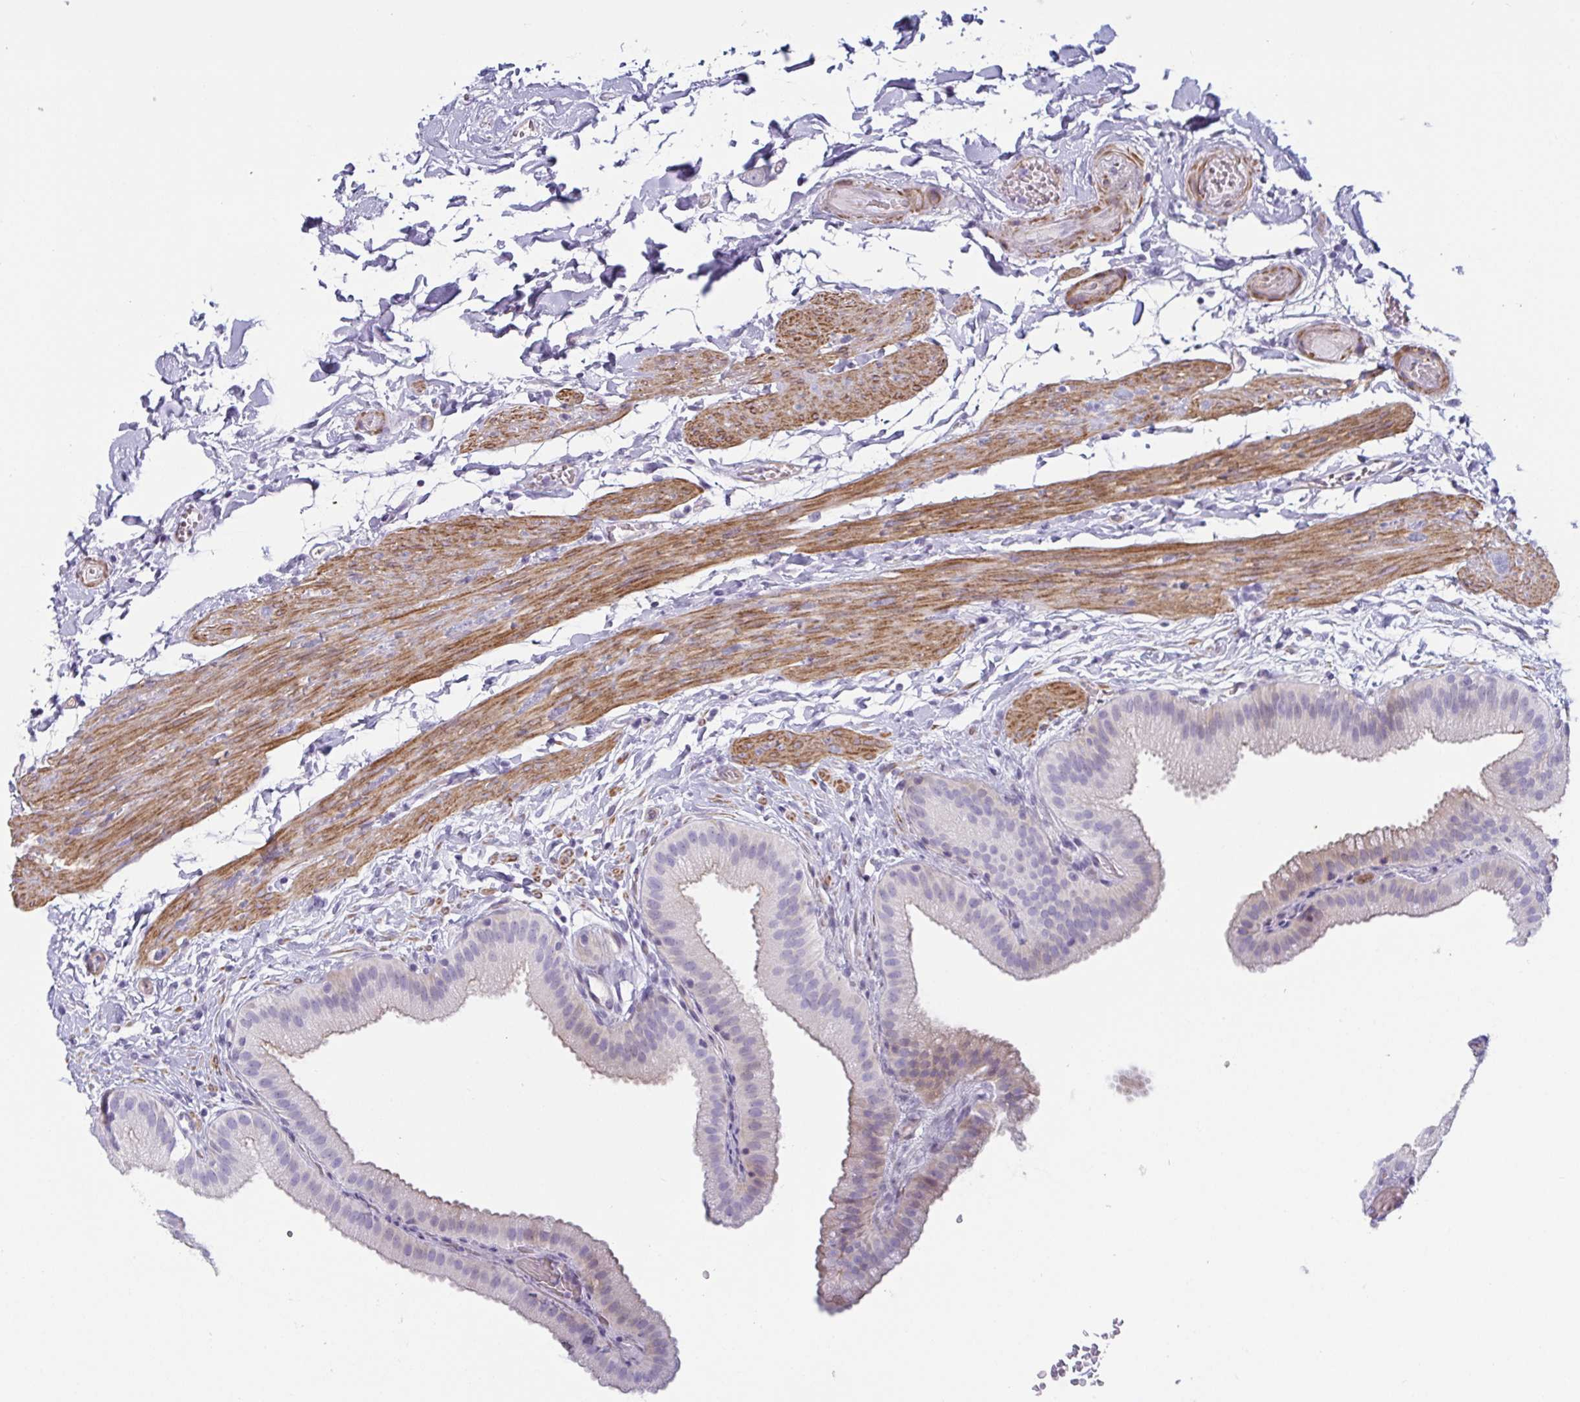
{"staining": {"intensity": "negative", "quantity": "none", "location": "none"}, "tissue": "gallbladder", "cell_type": "Glandular cells", "image_type": "normal", "snomed": [{"axis": "morphology", "description": "Normal tissue, NOS"}, {"axis": "topography", "description": "Gallbladder"}], "caption": "IHC photomicrograph of unremarkable gallbladder: gallbladder stained with DAB (3,3'-diaminobenzidine) reveals no significant protein staining in glandular cells. The staining is performed using DAB brown chromogen with nuclei counter-stained in using hematoxylin.", "gene": "OR5P3", "patient": {"sex": "female", "age": 63}}